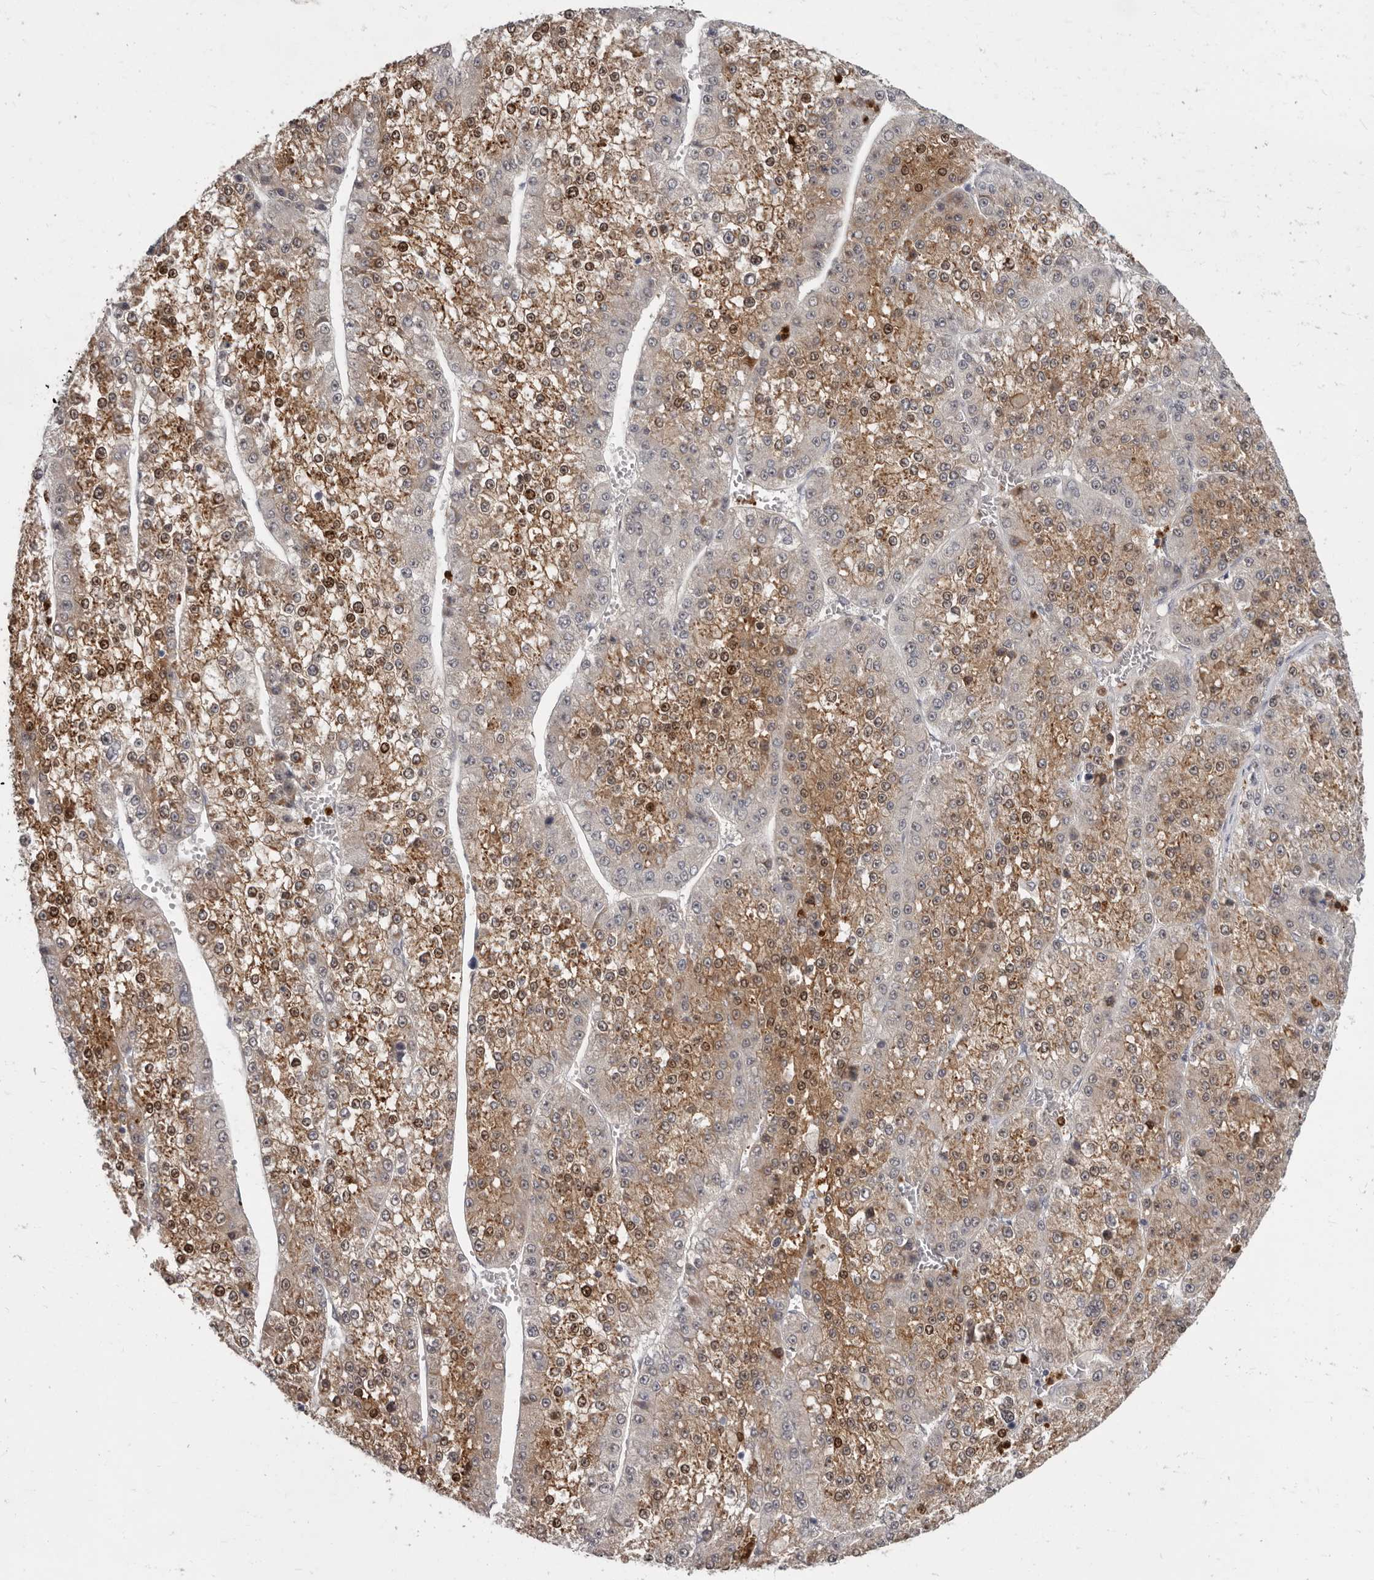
{"staining": {"intensity": "moderate", "quantity": ">75%", "location": "cytoplasmic/membranous,nuclear"}, "tissue": "liver cancer", "cell_type": "Tumor cells", "image_type": "cancer", "snomed": [{"axis": "morphology", "description": "Carcinoma, Hepatocellular, NOS"}, {"axis": "topography", "description": "Liver"}], "caption": "An immunohistochemistry histopathology image of tumor tissue is shown. Protein staining in brown highlights moderate cytoplasmic/membranous and nuclear positivity in liver cancer (hepatocellular carcinoma) within tumor cells.", "gene": "GPR157", "patient": {"sex": "female", "age": 73}}